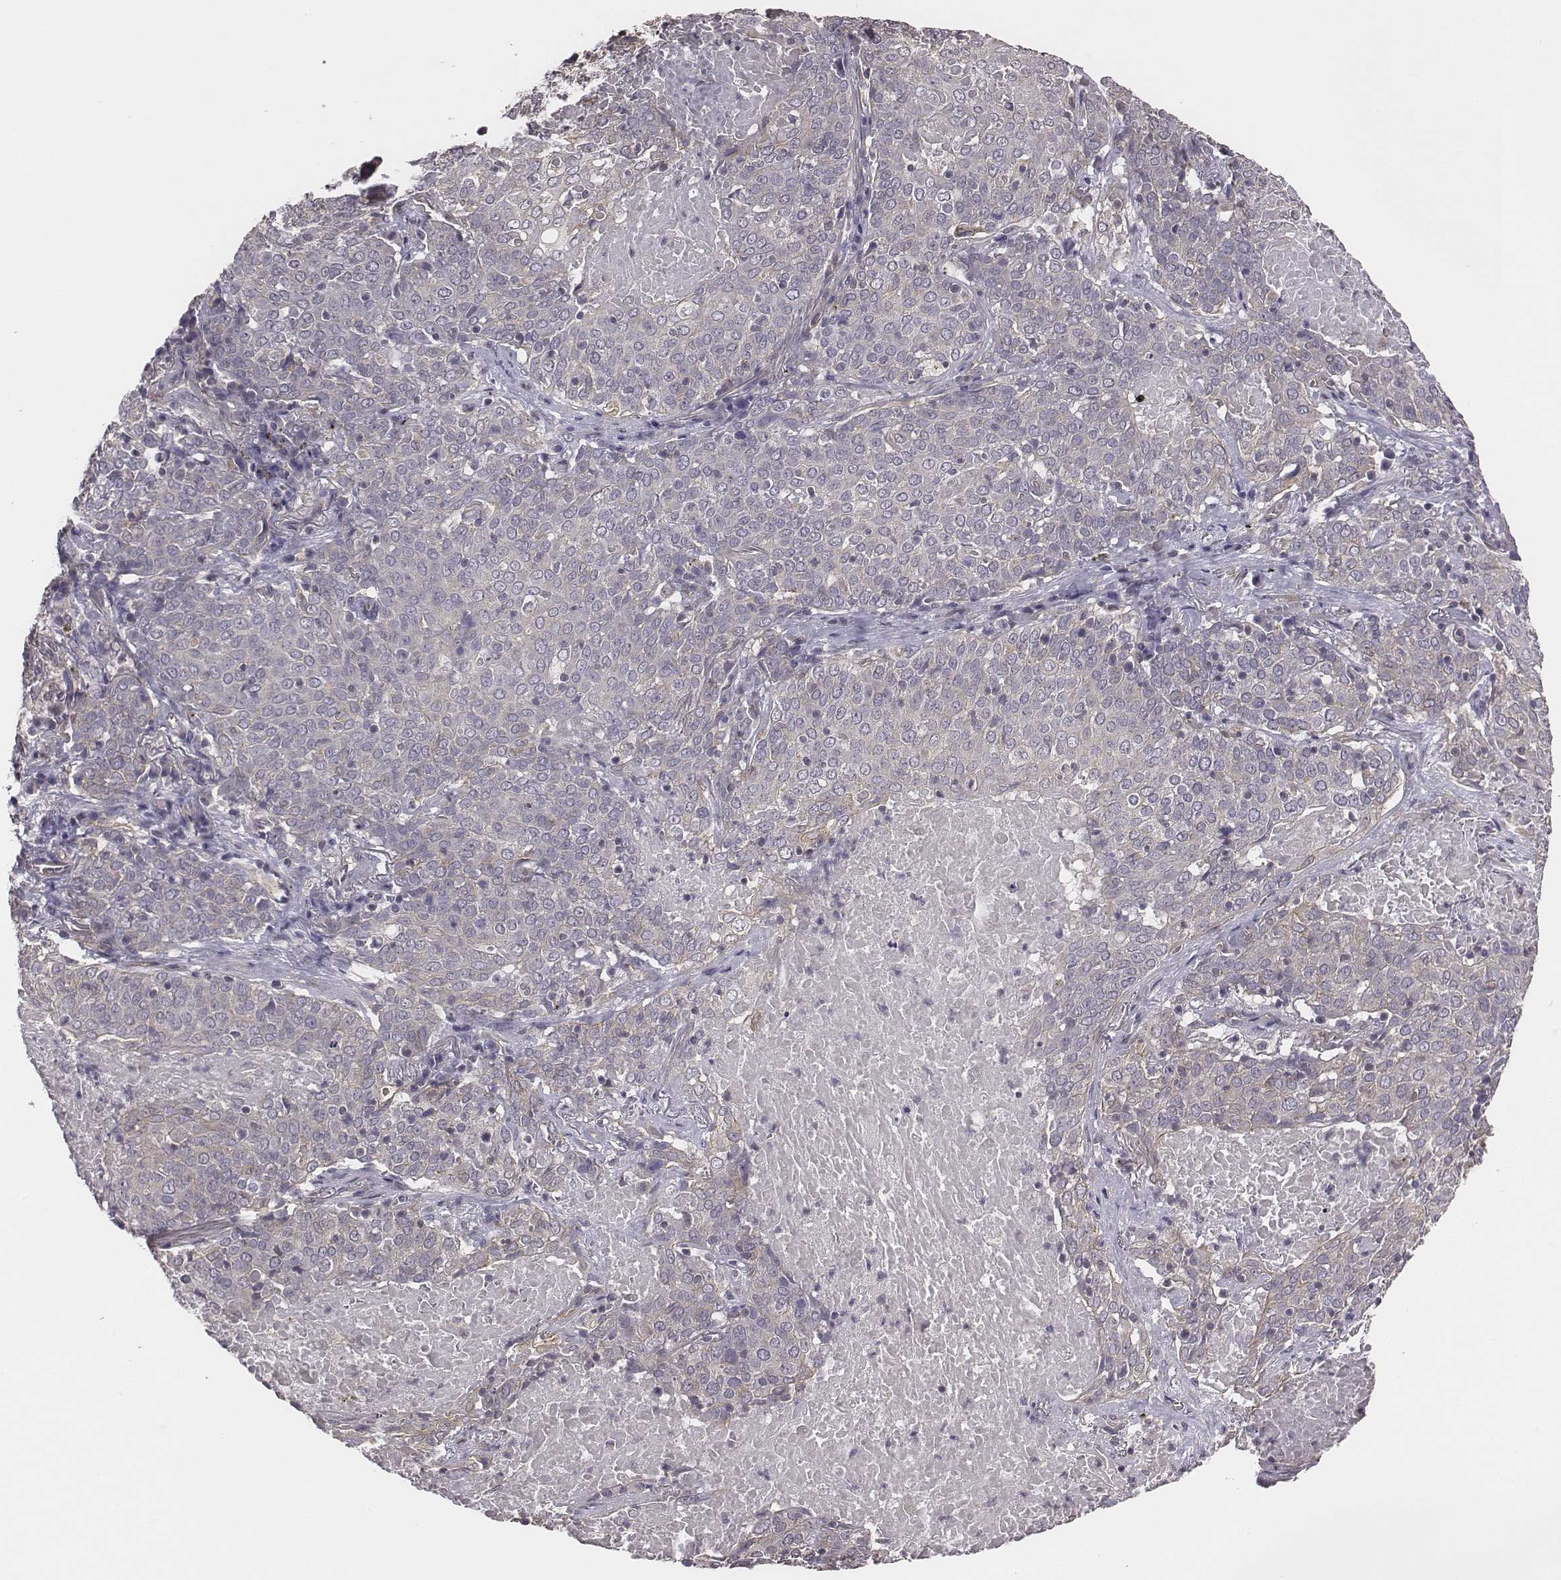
{"staining": {"intensity": "negative", "quantity": "none", "location": "none"}, "tissue": "lung cancer", "cell_type": "Tumor cells", "image_type": "cancer", "snomed": [{"axis": "morphology", "description": "Squamous cell carcinoma, NOS"}, {"axis": "topography", "description": "Lung"}], "caption": "Immunohistochemistry (IHC) photomicrograph of neoplastic tissue: lung squamous cell carcinoma stained with DAB (3,3'-diaminobenzidine) displays no significant protein staining in tumor cells.", "gene": "SCARF1", "patient": {"sex": "male", "age": 82}}